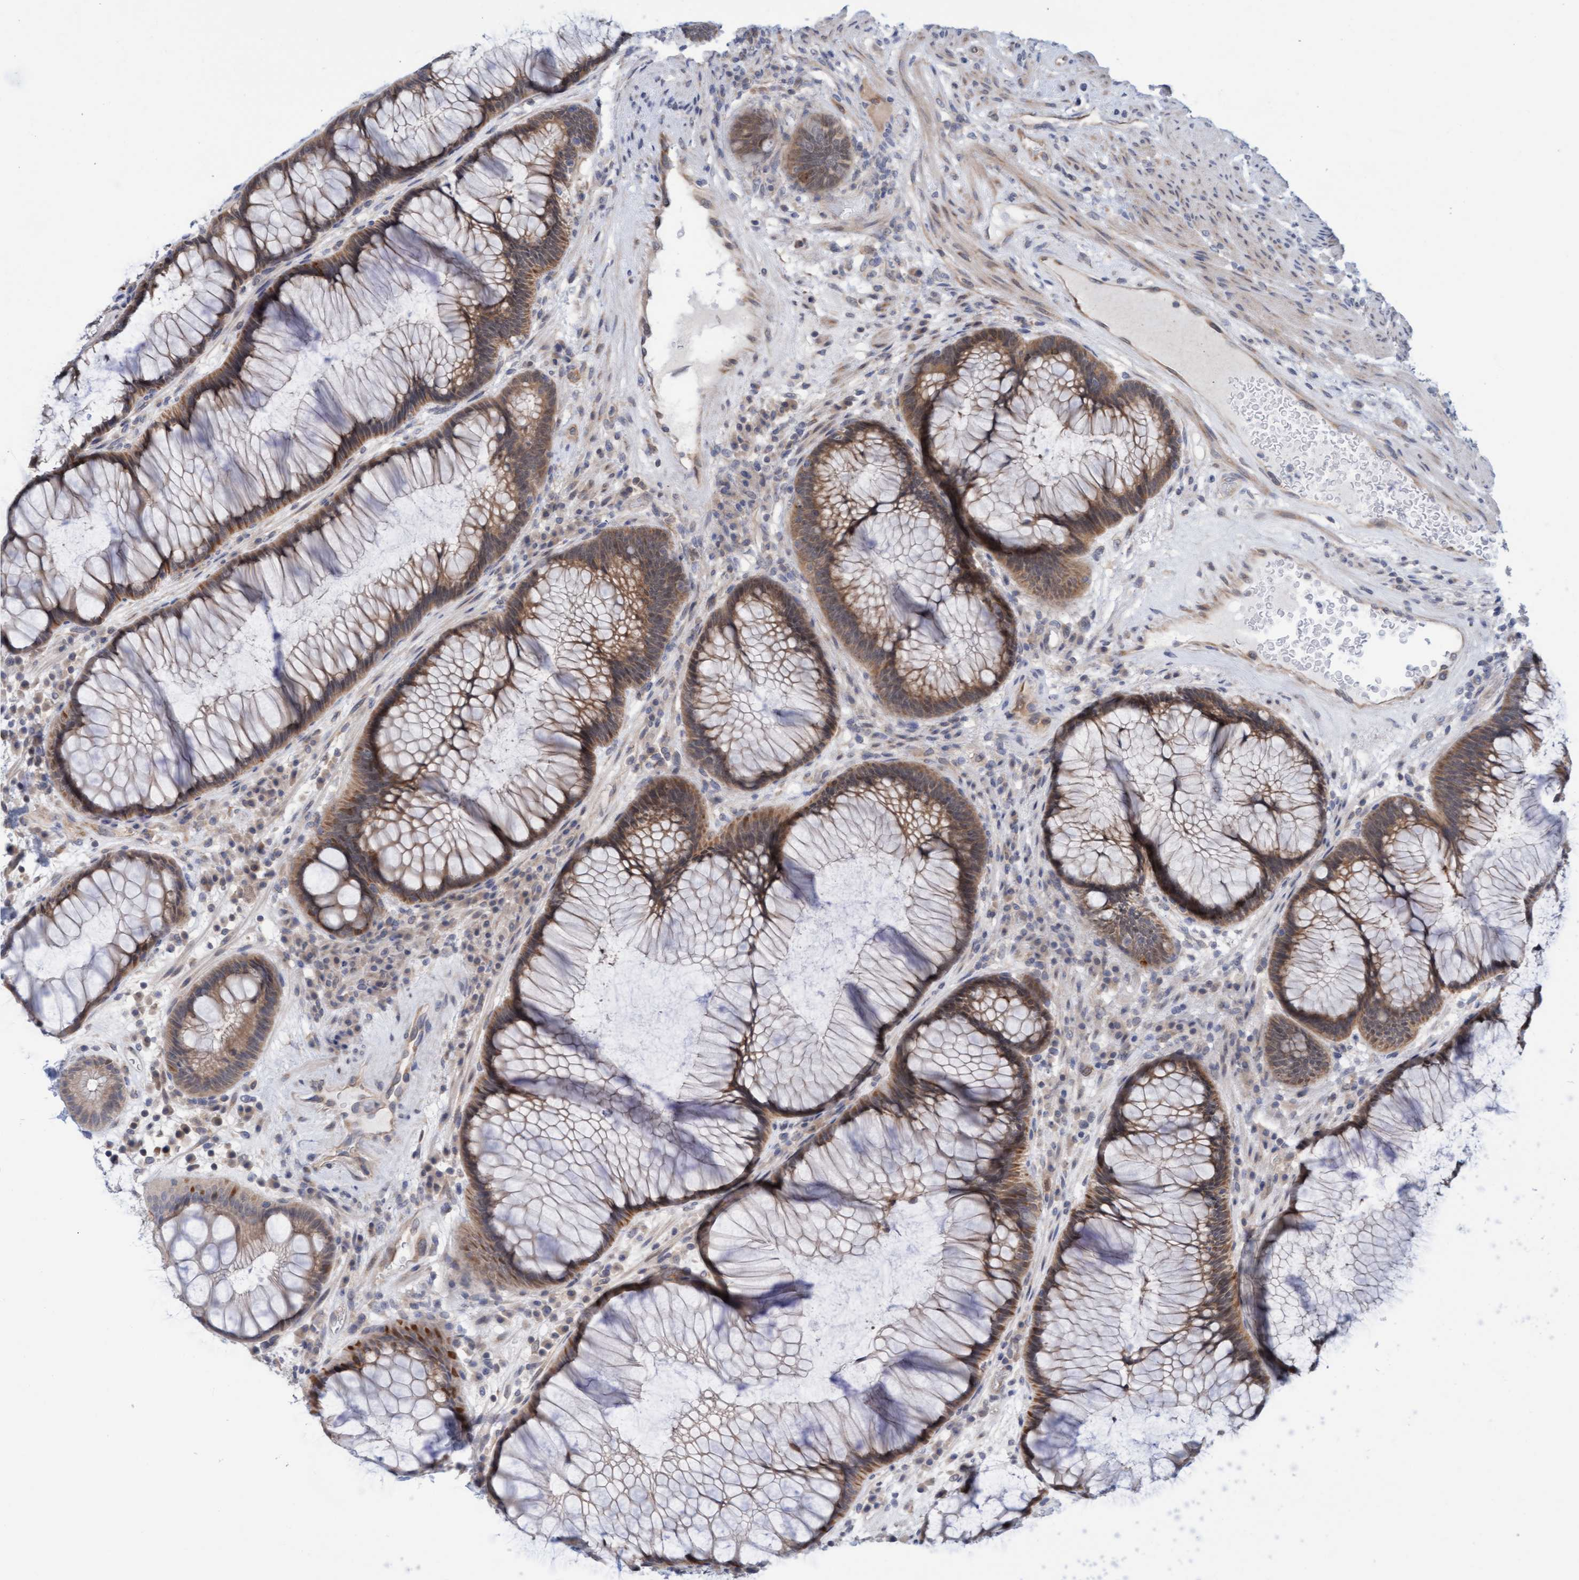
{"staining": {"intensity": "moderate", "quantity": ">75%", "location": "cytoplasmic/membranous"}, "tissue": "rectum", "cell_type": "Glandular cells", "image_type": "normal", "snomed": [{"axis": "morphology", "description": "Normal tissue, NOS"}, {"axis": "topography", "description": "Rectum"}], "caption": "Moderate cytoplasmic/membranous staining is appreciated in approximately >75% of glandular cells in normal rectum. (Brightfield microscopy of DAB IHC at high magnification).", "gene": "AMZ2", "patient": {"sex": "male", "age": 51}}